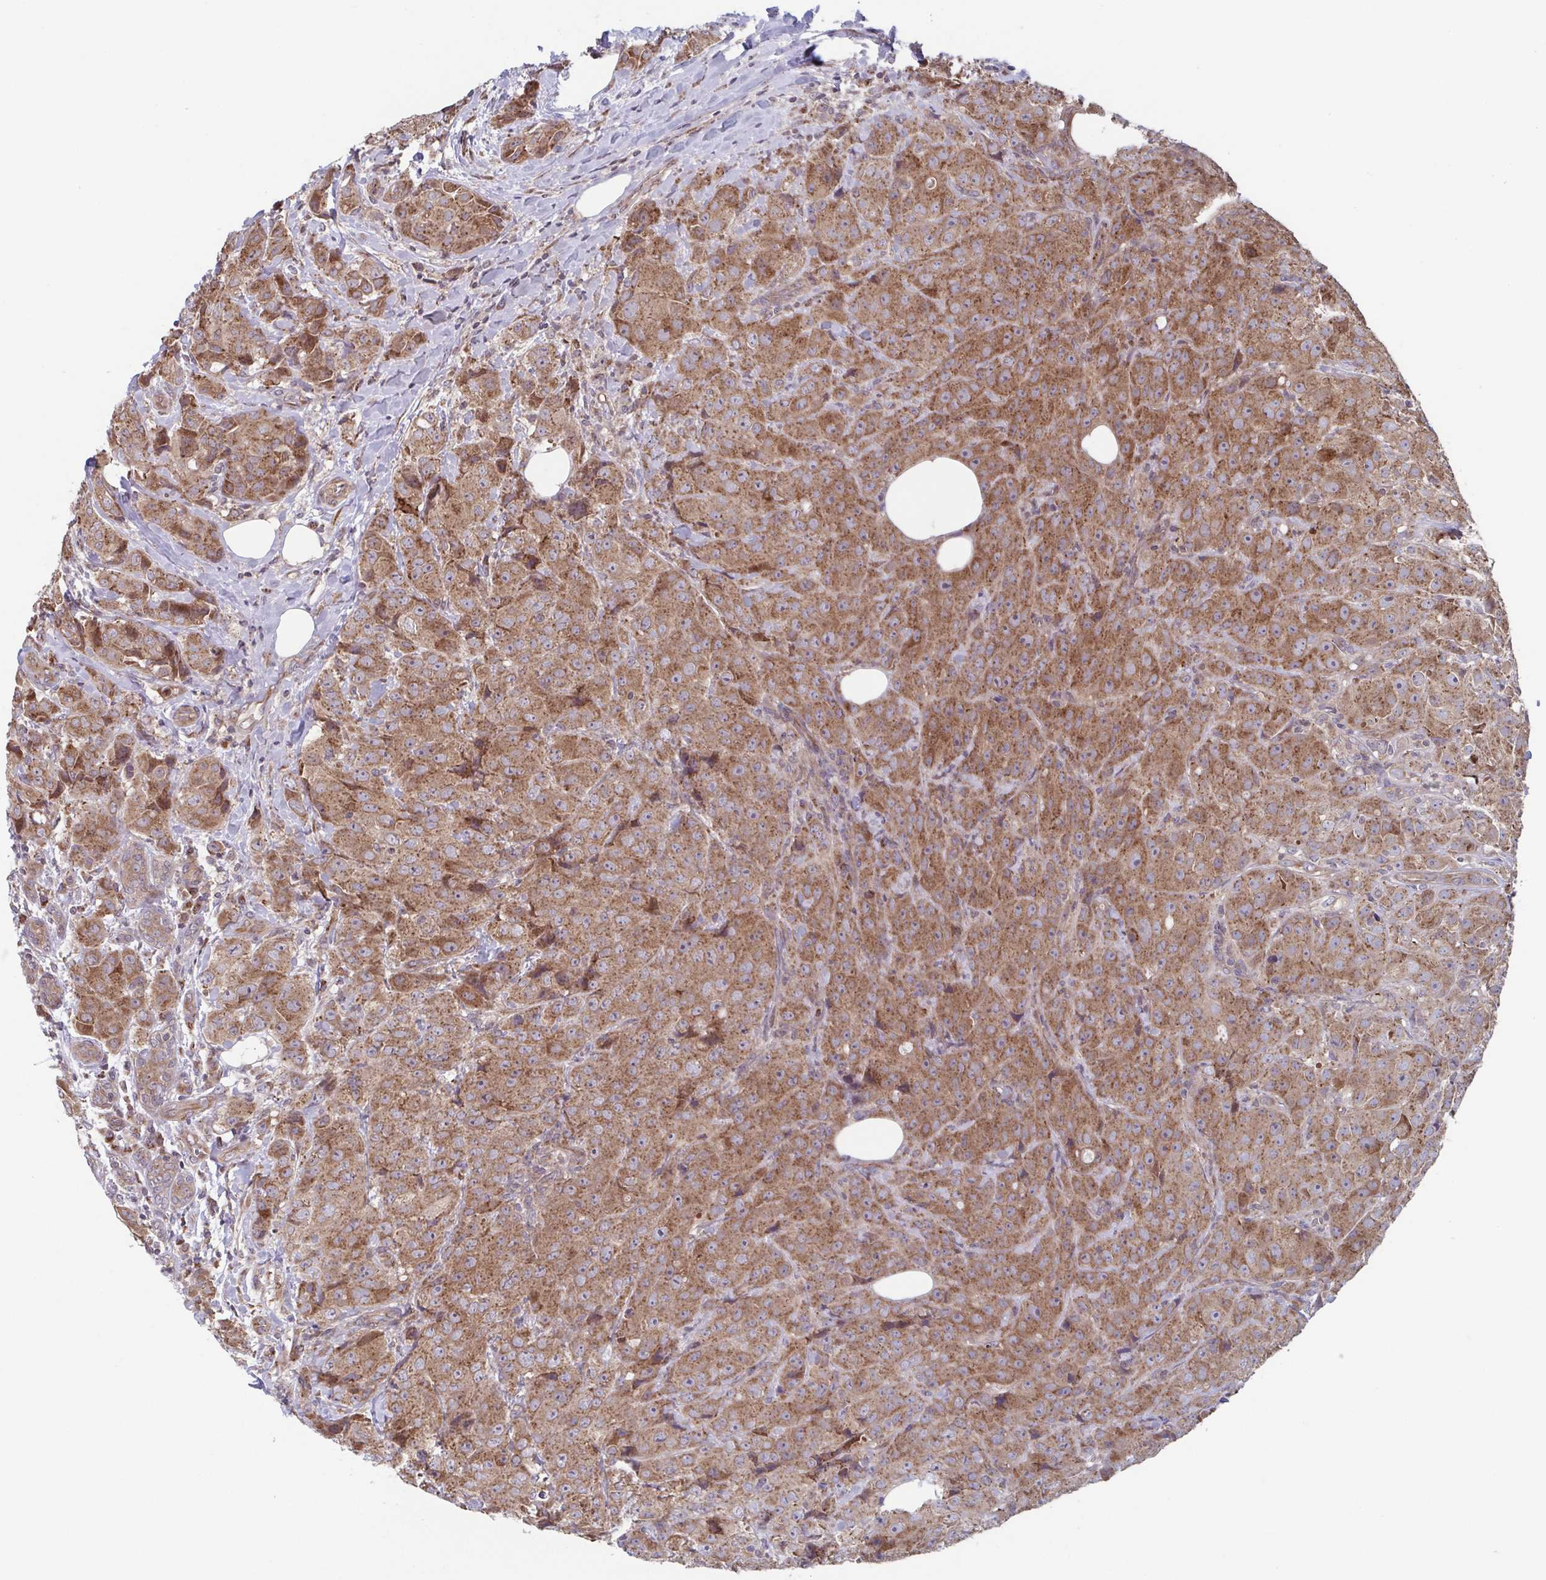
{"staining": {"intensity": "moderate", "quantity": ">75%", "location": "cytoplasmic/membranous"}, "tissue": "breast cancer", "cell_type": "Tumor cells", "image_type": "cancer", "snomed": [{"axis": "morphology", "description": "Normal tissue, NOS"}, {"axis": "morphology", "description": "Duct carcinoma"}, {"axis": "topography", "description": "Breast"}], "caption": "Immunohistochemical staining of breast intraductal carcinoma reveals medium levels of moderate cytoplasmic/membranous expression in approximately >75% of tumor cells.", "gene": "COPB1", "patient": {"sex": "female", "age": 43}}